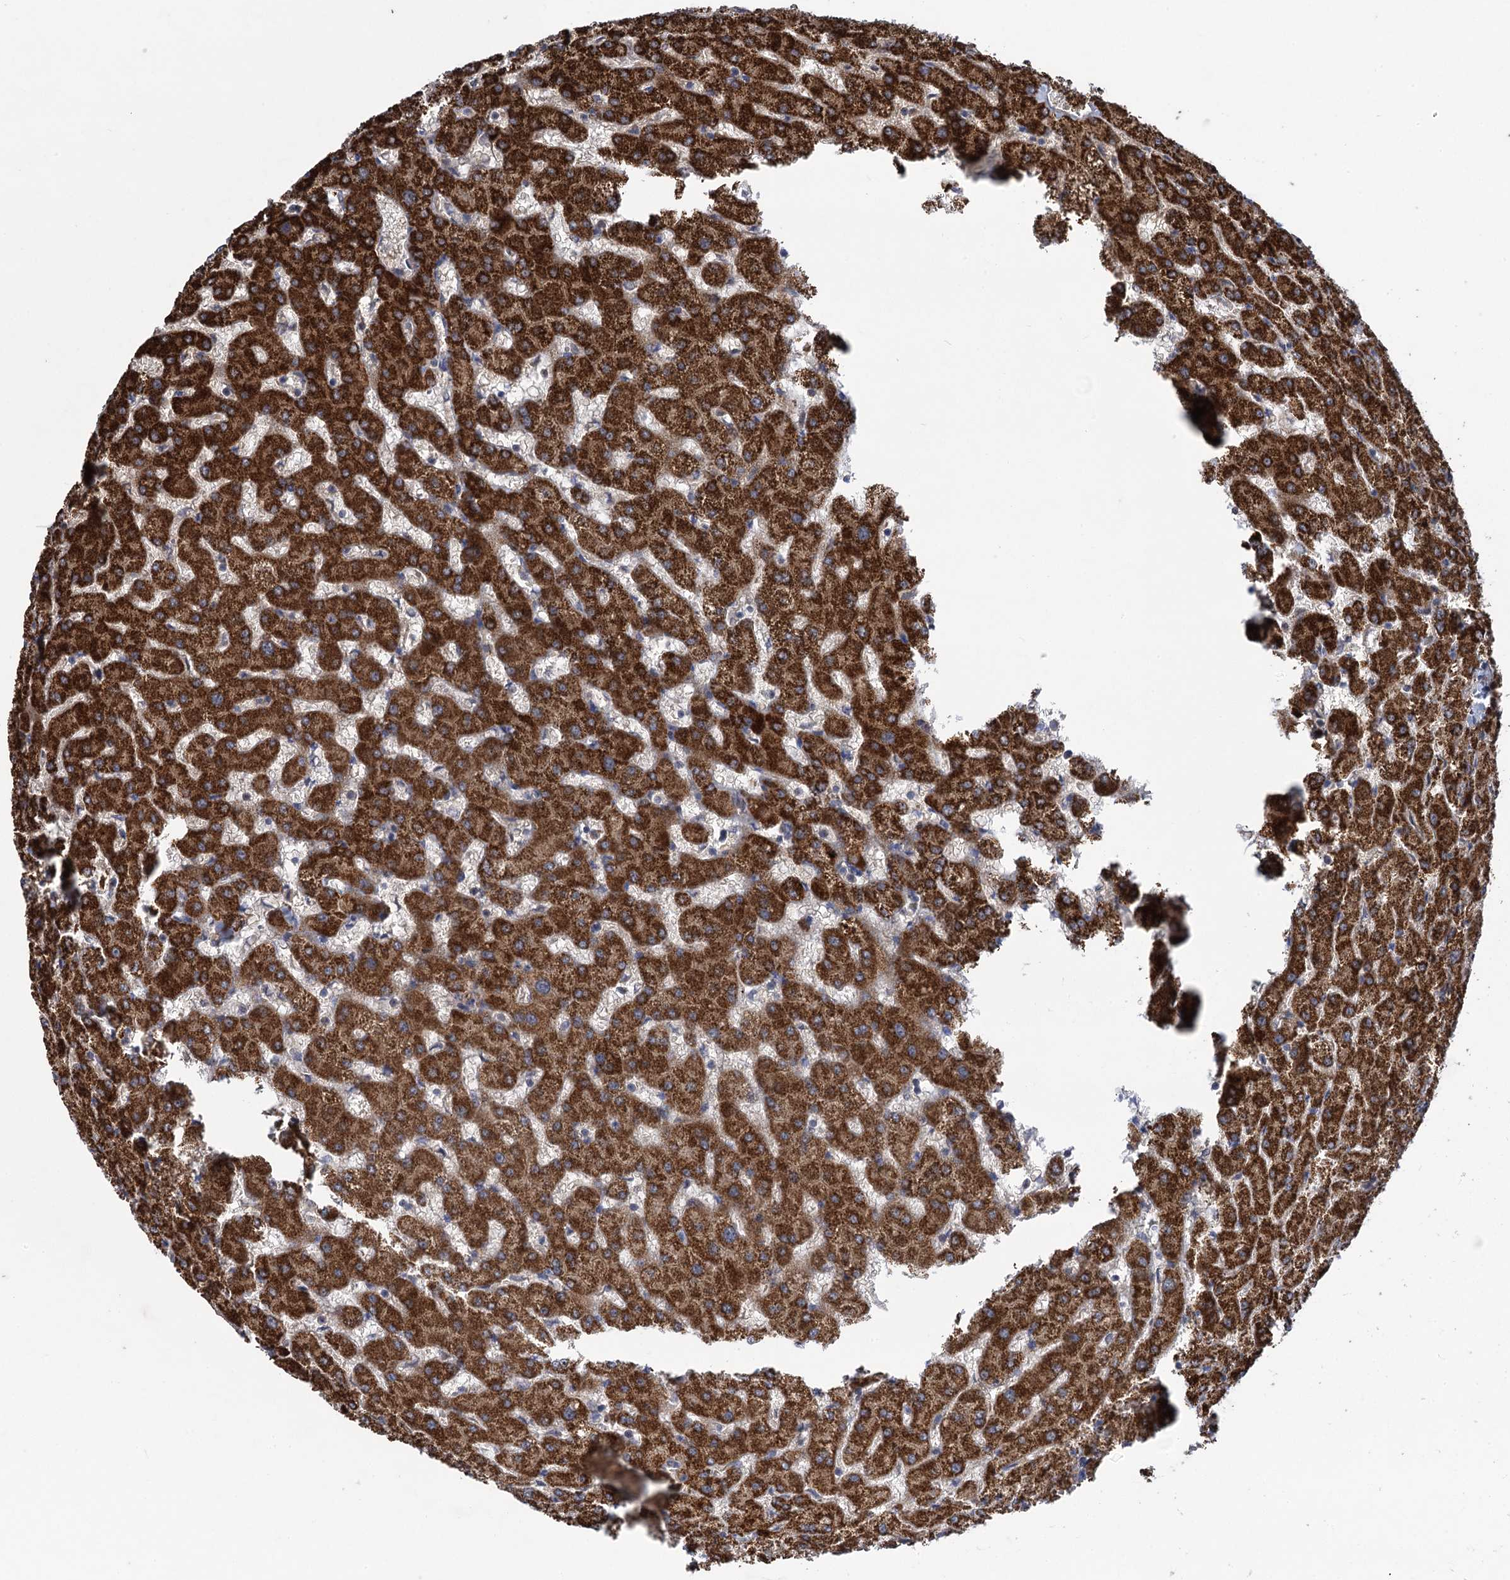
{"staining": {"intensity": "moderate", "quantity": ">75%", "location": "cytoplasmic/membranous"}, "tissue": "liver", "cell_type": "Cholangiocytes", "image_type": "normal", "snomed": [{"axis": "morphology", "description": "Normal tissue, NOS"}, {"axis": "topography", "description": "Liver"}], "caption": "Human liver stained with a protein marker exhibits moderate staining in cholangiocytes.", "gene": "HAUS1", "patient": {"sex": "female", "age": 63}}